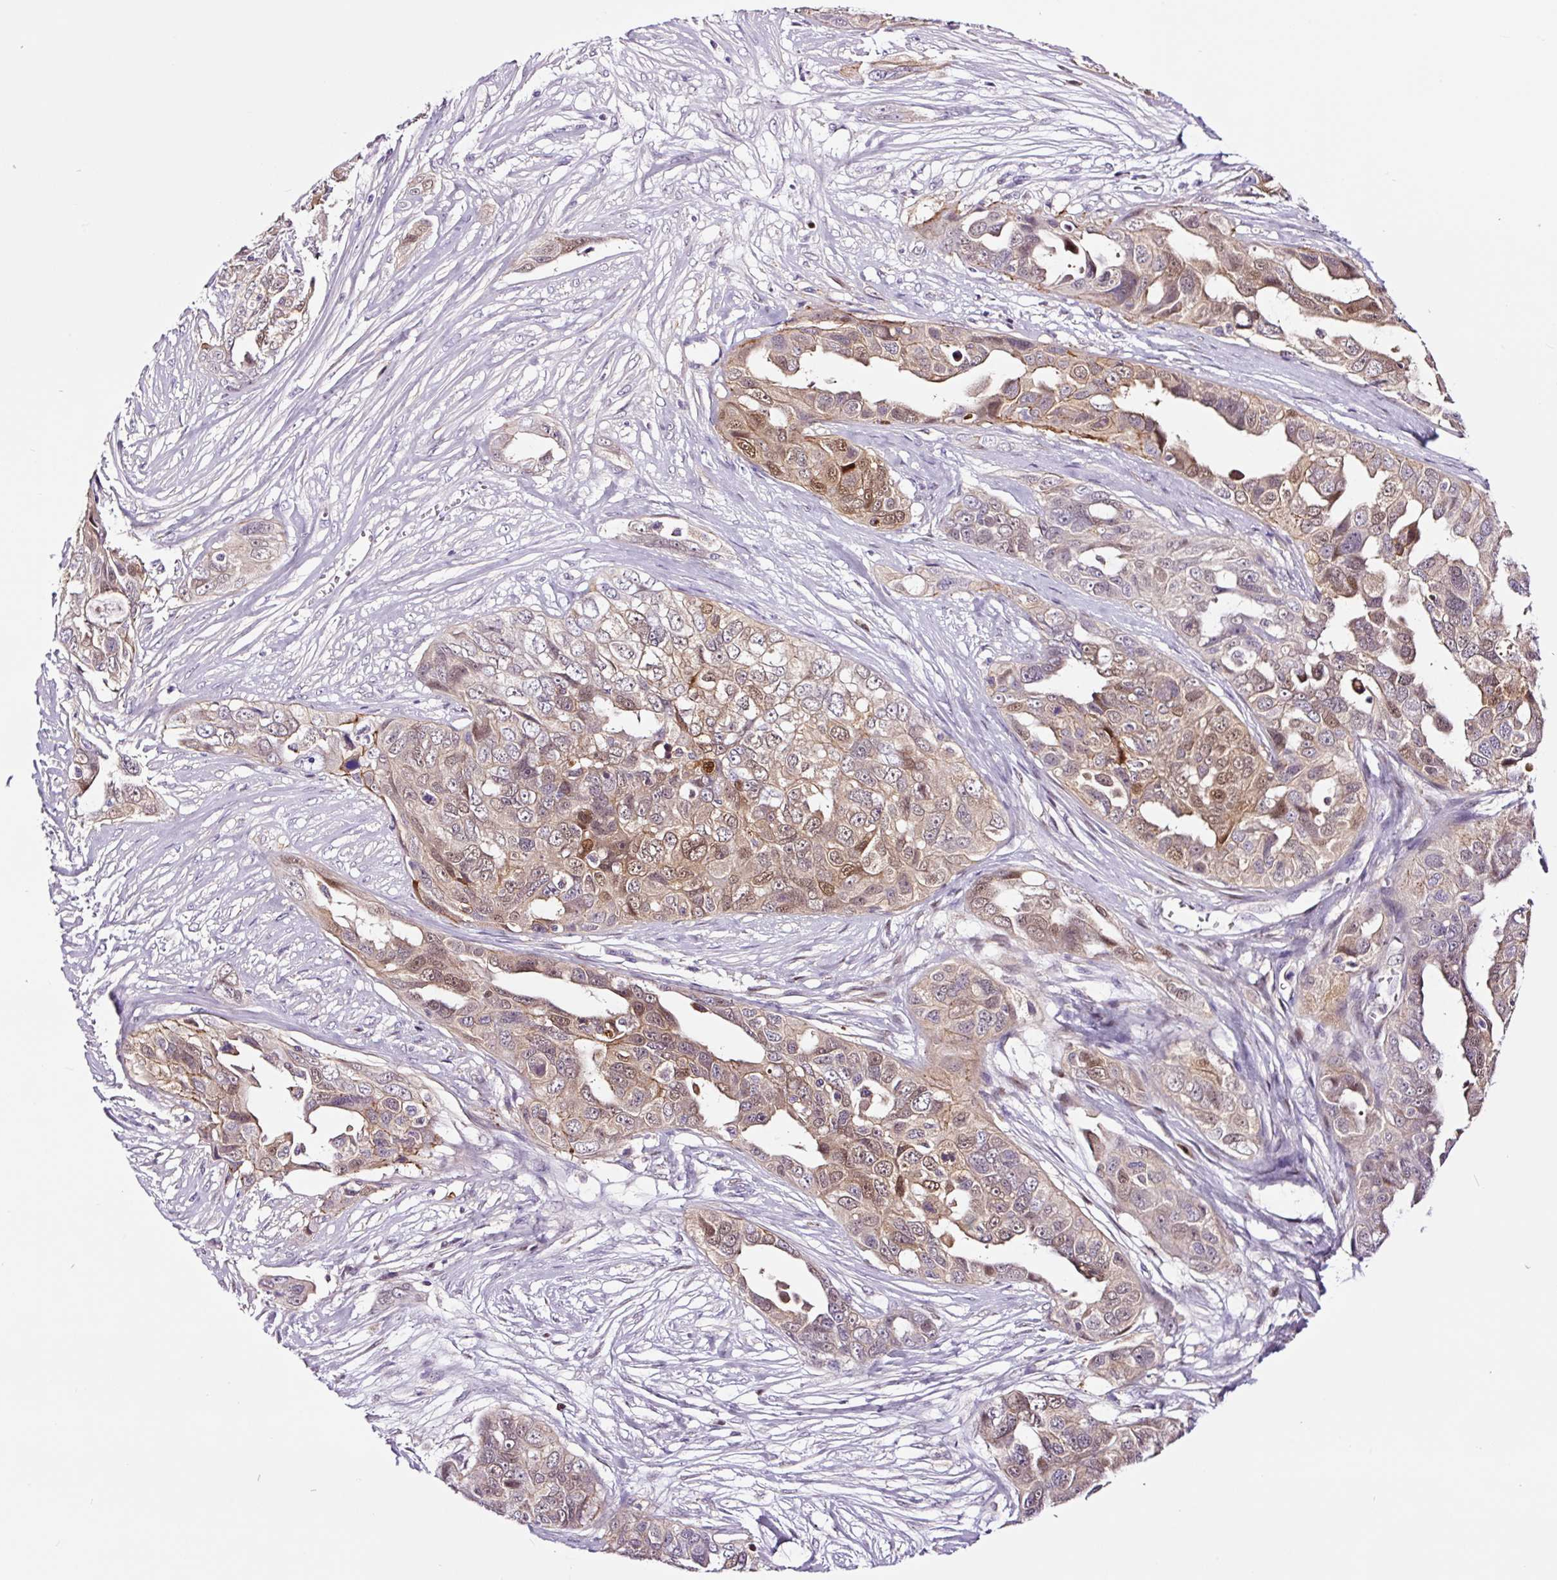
{"staining": {"intensity": "moderate", "quantity": "<25%", "location": "cytoplasmic/membranous,nuclear"}, "tissue": "ovarian cancer", "cell_type": "Tumor cells", "image_type": "cancer", "snomed": [{"axis": "morphology", "description": "Carcinoma, endometroid"}, {"axis": "topography", "description": "Ovary"}], "caption": "Approximately <25% of tumor cells in human endometroid carcinoma (ovarian) display moderate cytoplasmic/membranous and nuclear protein staining as visualized by brown immunohistochemical staining.", "gene": "TAFA3", "patient": {"sex": "female", "age": 70}}